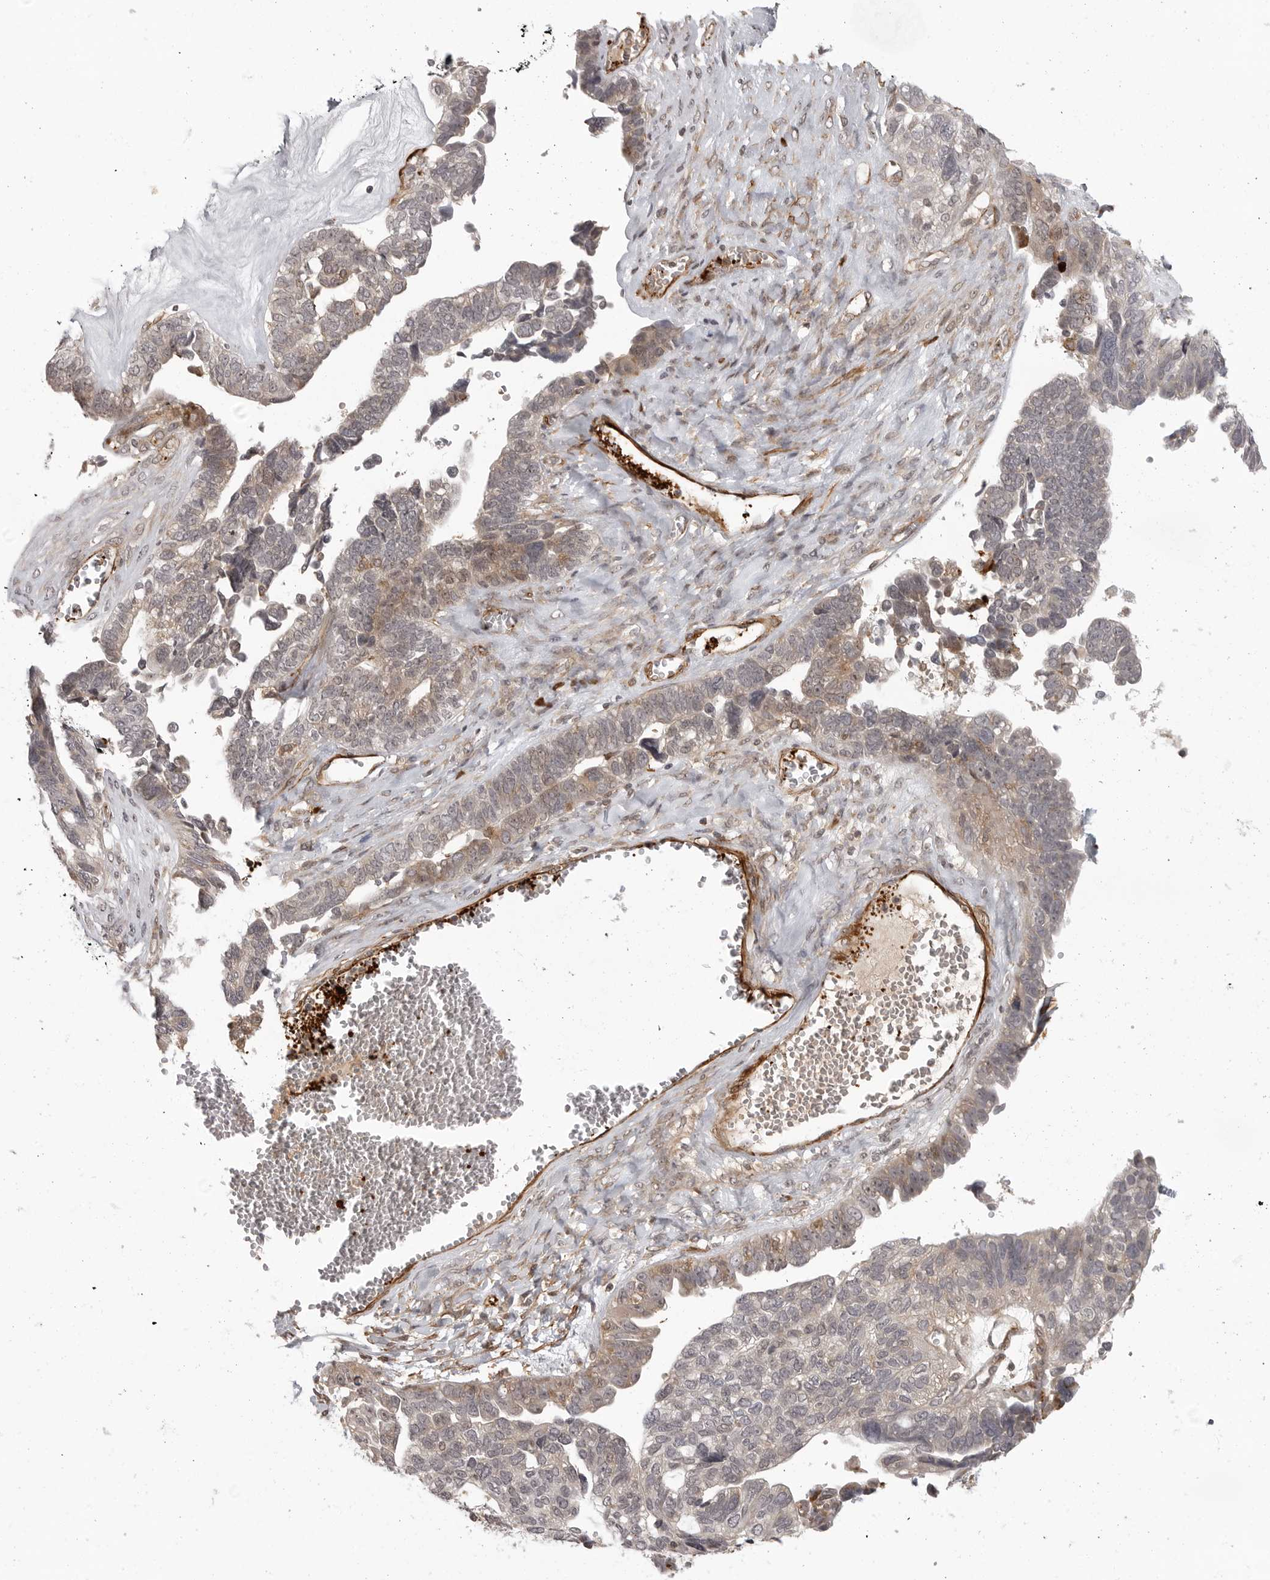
{"staining": {"intensity": "weak", "quantity": "25%-75%", "location": "cytoplasmic/membranous"}, "tissue": "ovarian cancer", "cell_type": "Tumor cells", "image_type": "cancer", "snomed": [{"axis": "morphology", "description": "Cystadenocarcinoma, serous, NOS"}, {"axis": "topography", "description": "Ovary"}], "caption": "This is a photomicrograph of immunohistochemistry (IHC) staining of ovarian cancer (serous cystadenocarcinoma), which shows weak expression in the cytoplasmic/membranous of tumor cells.", "gene": "TUT4", "patient": {"sex": "female", "age": 79}}